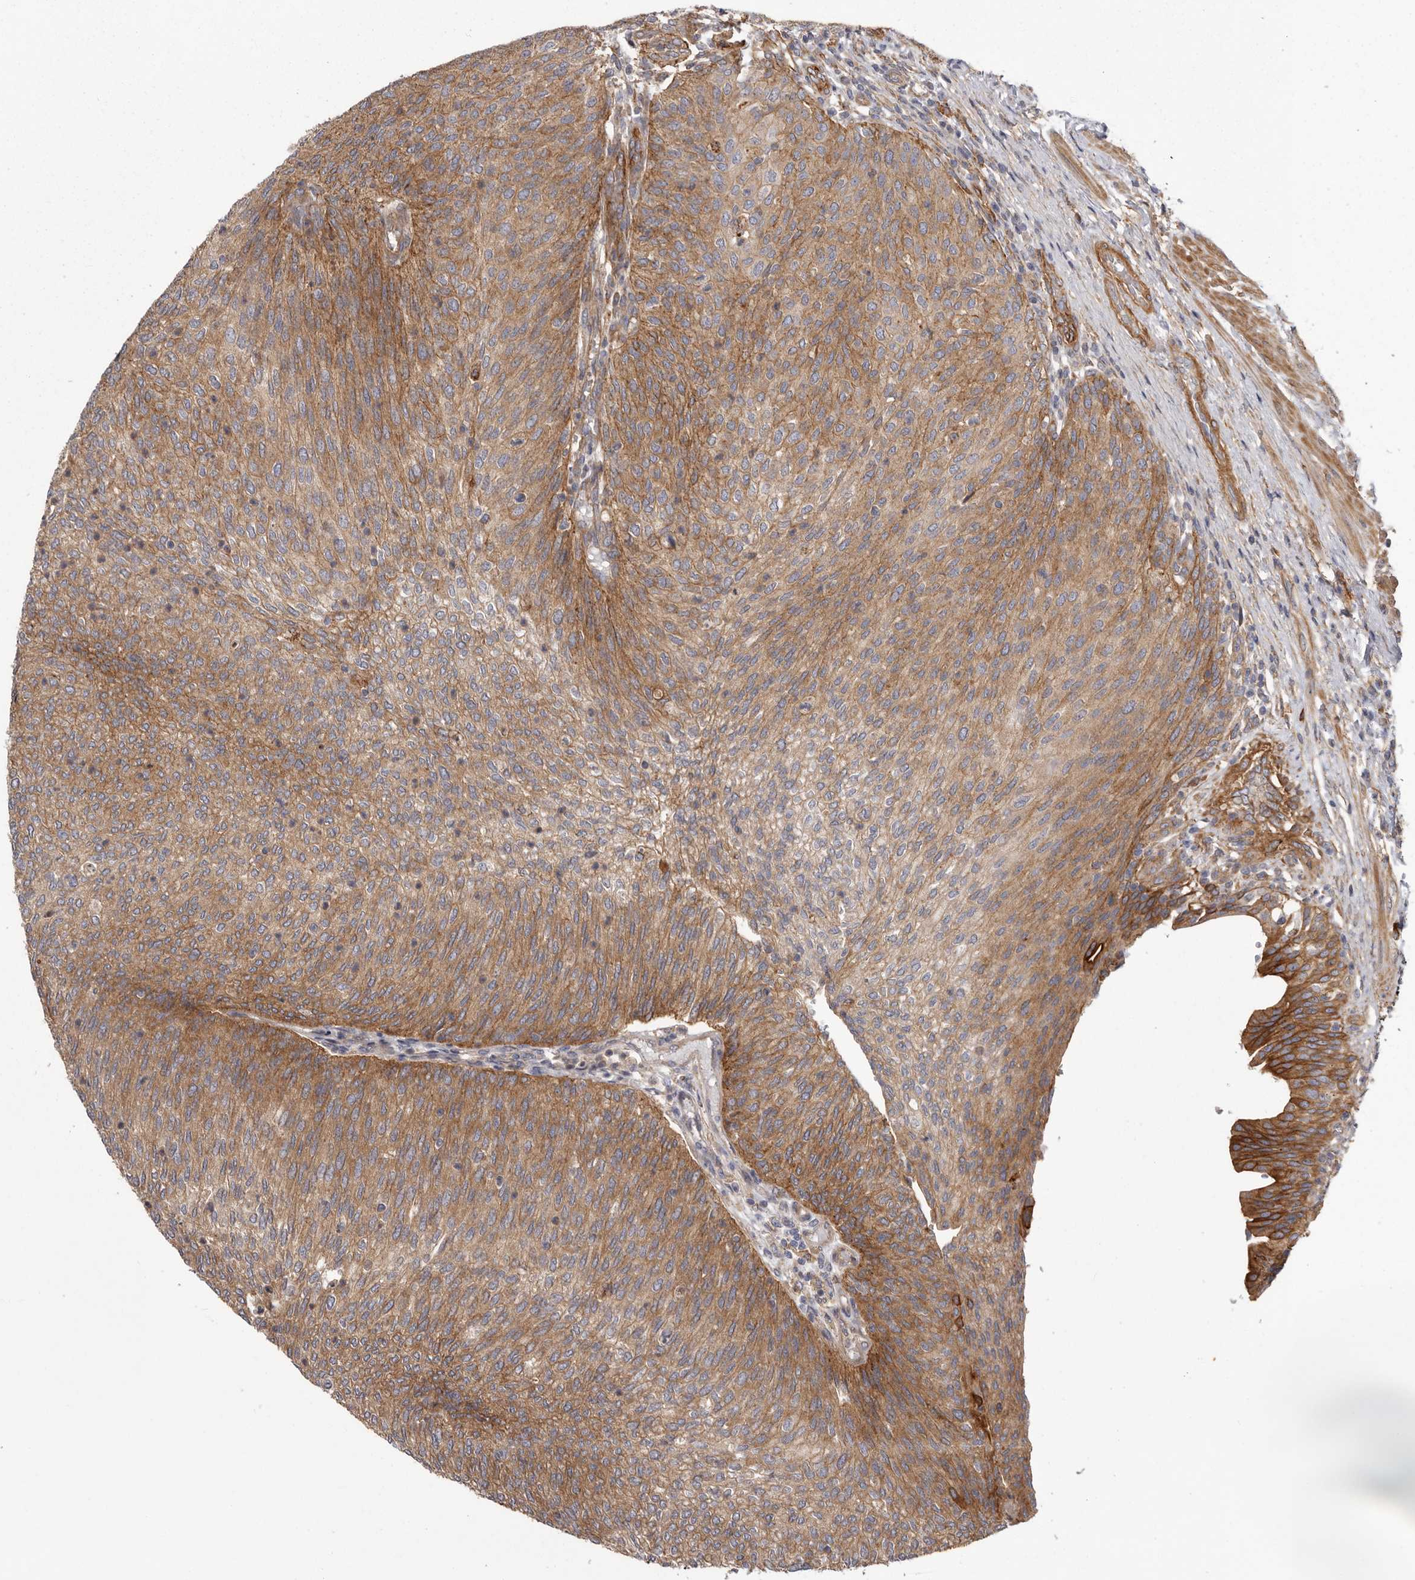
{"staining": {"intensity": "moderate", "quantity": ">75%", "location": "cytoplasmic/membranous"}, "tissue": "urothelial cancer", "cell_type": "Tumor cells", "image_type": "cancer", "snomed": [{"axis": "morphology", "description": "Urothelial carcinoma, Low grade"}, {"axis": "topography", "description": "Urinary bladder"}], "caption": "A brown stain highlights moderate cytoplasmic/membranous expression of a protein in urothelial carcinoma (low-grade) tumor cells. The protein of interest is stained brown, and the nuclei are stained in blue (DAB IHC with brightfield microscopy, high magnification).", "gene": "ENAH", "patient": {"sex": "female", "age": 79}}